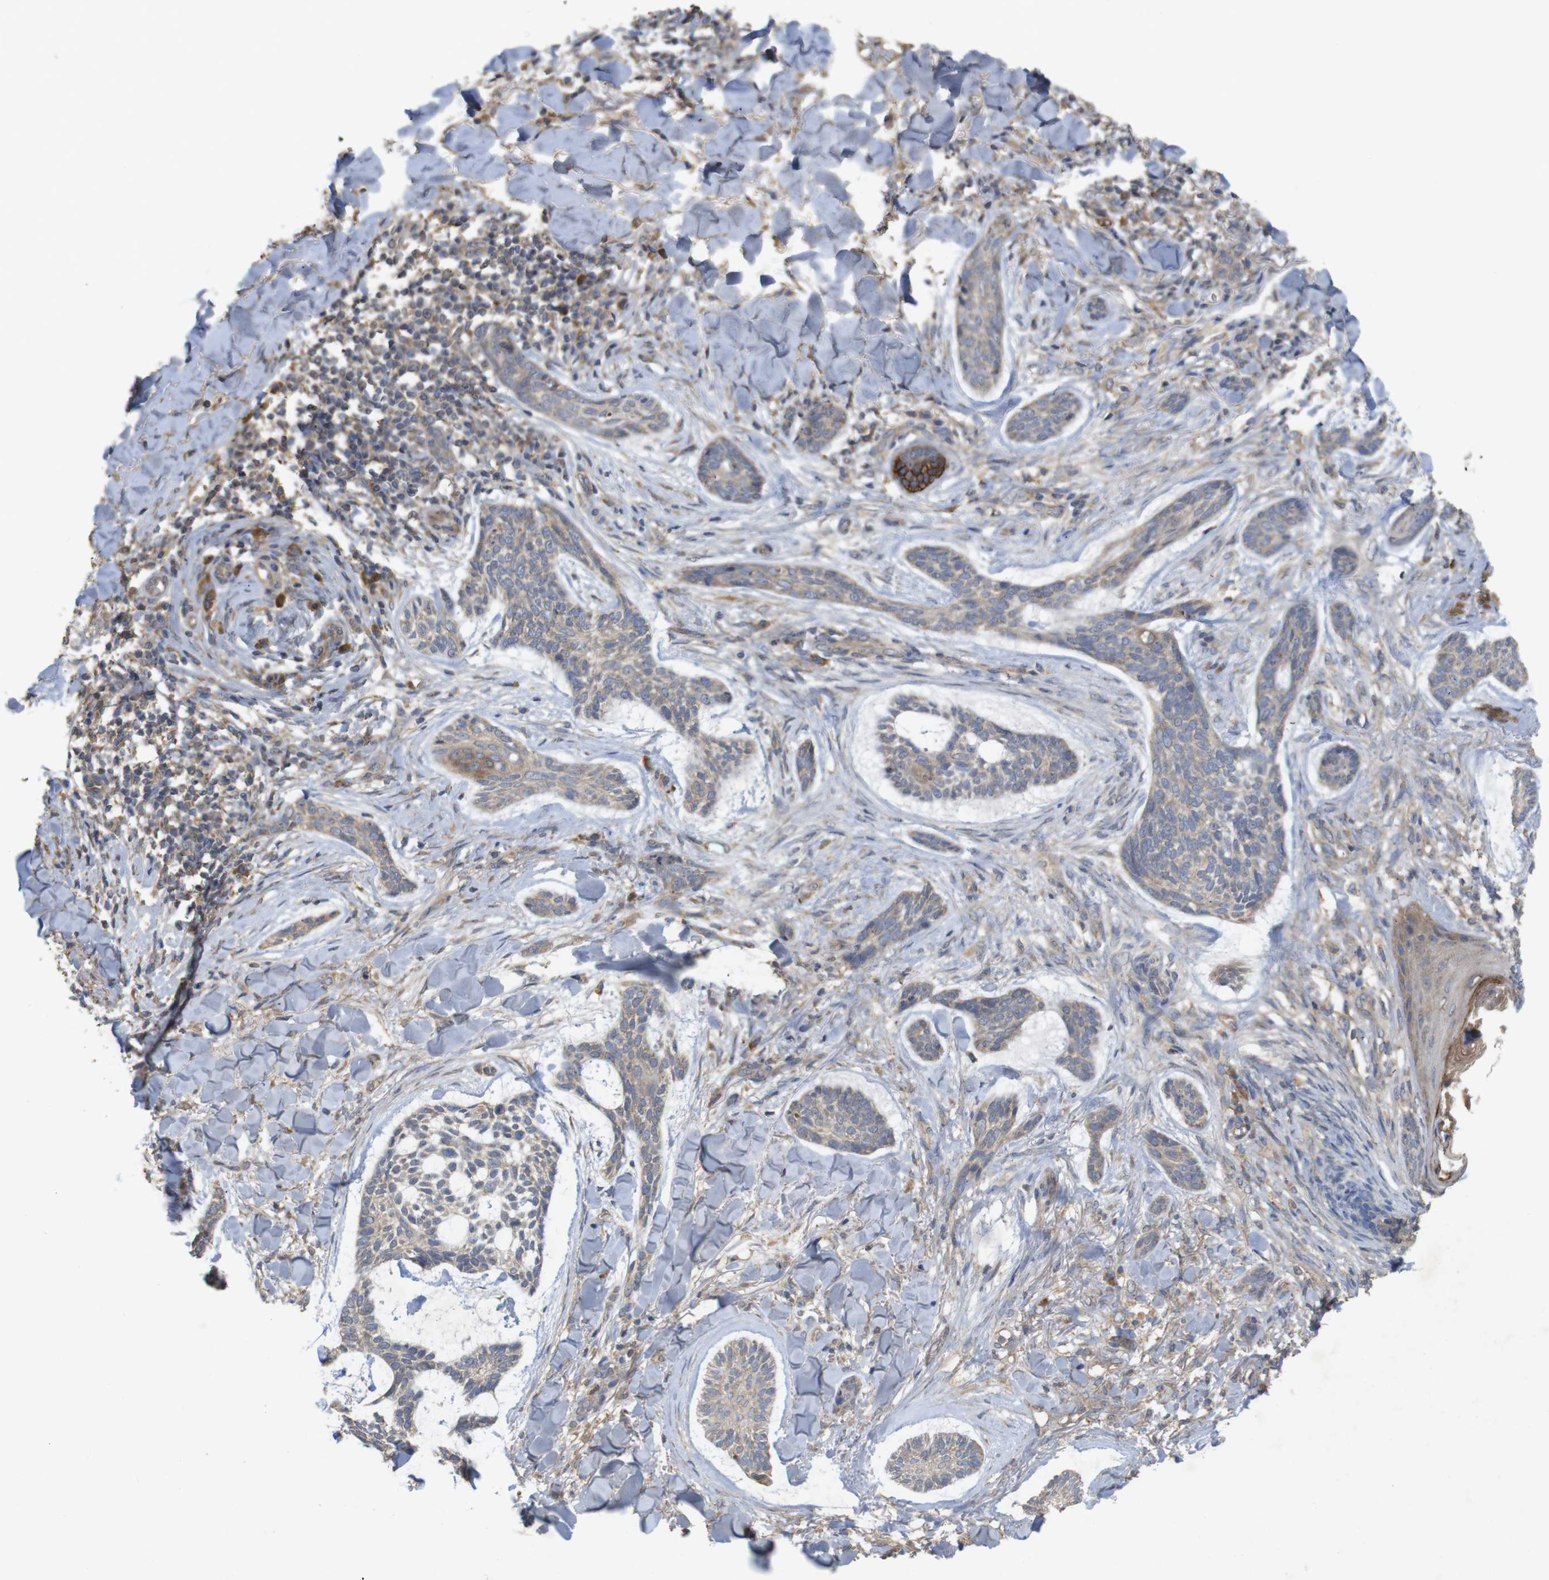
{"staining": {"intensity": "weak", "quantity": ">75%", "location": "cytoplasmic/membranous"}, "tissue": "skin cancer", "cell_type": "Tumor cells", "image_type": "cancer", "snomed": [{"axis": "morphology", "description": "Basal cell carcinoma"}, {"axis": "topography", "description": "Skin"}], "caption": "This is an image of immunohistochemistry staining of skin basal cell carcinoma, which shows weak positivity in the cytoplasmic/membranous of tumor cells.", "gene": "KCNS3", "patient": {"sex": "male", "age": 43}}